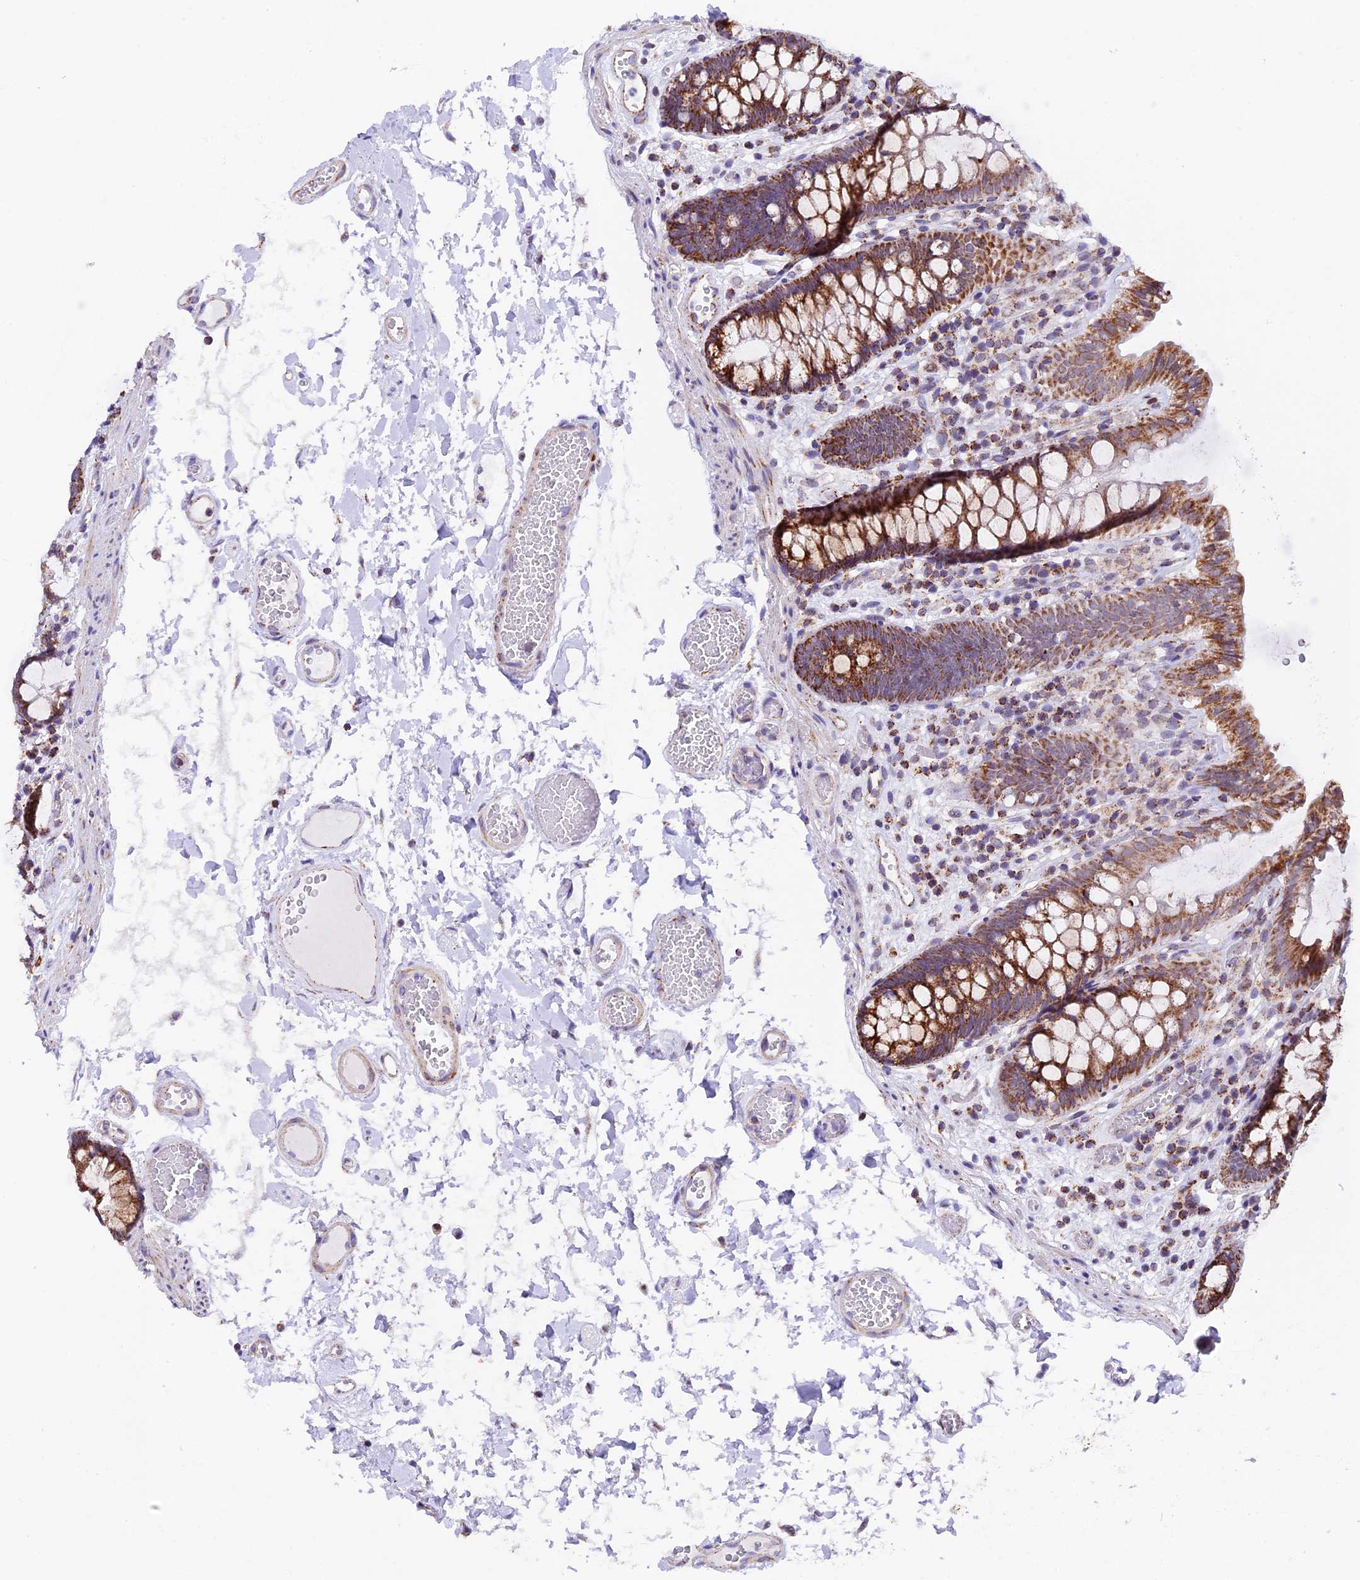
{"staining": {"intensity": "weak", "quantity": ">75%", "location": "cytoplasmic/membranous"}, "tissue": "colon", "cell_type": "Endothelial cells", "image_type": "normal", "snomed": [{"axis": "morphology", "description": "Normal tissue, NOS"}, {"axis": "topography", "description": "Colon"}], "caption": "Immunohistochemical staining of benign colon demonstrates low levels of weak cytoplasmic/membranous staining in approximately >75% of endothelial cells.", "gene": "TFAM", "patient": {"sex": "male", "age": 84}}